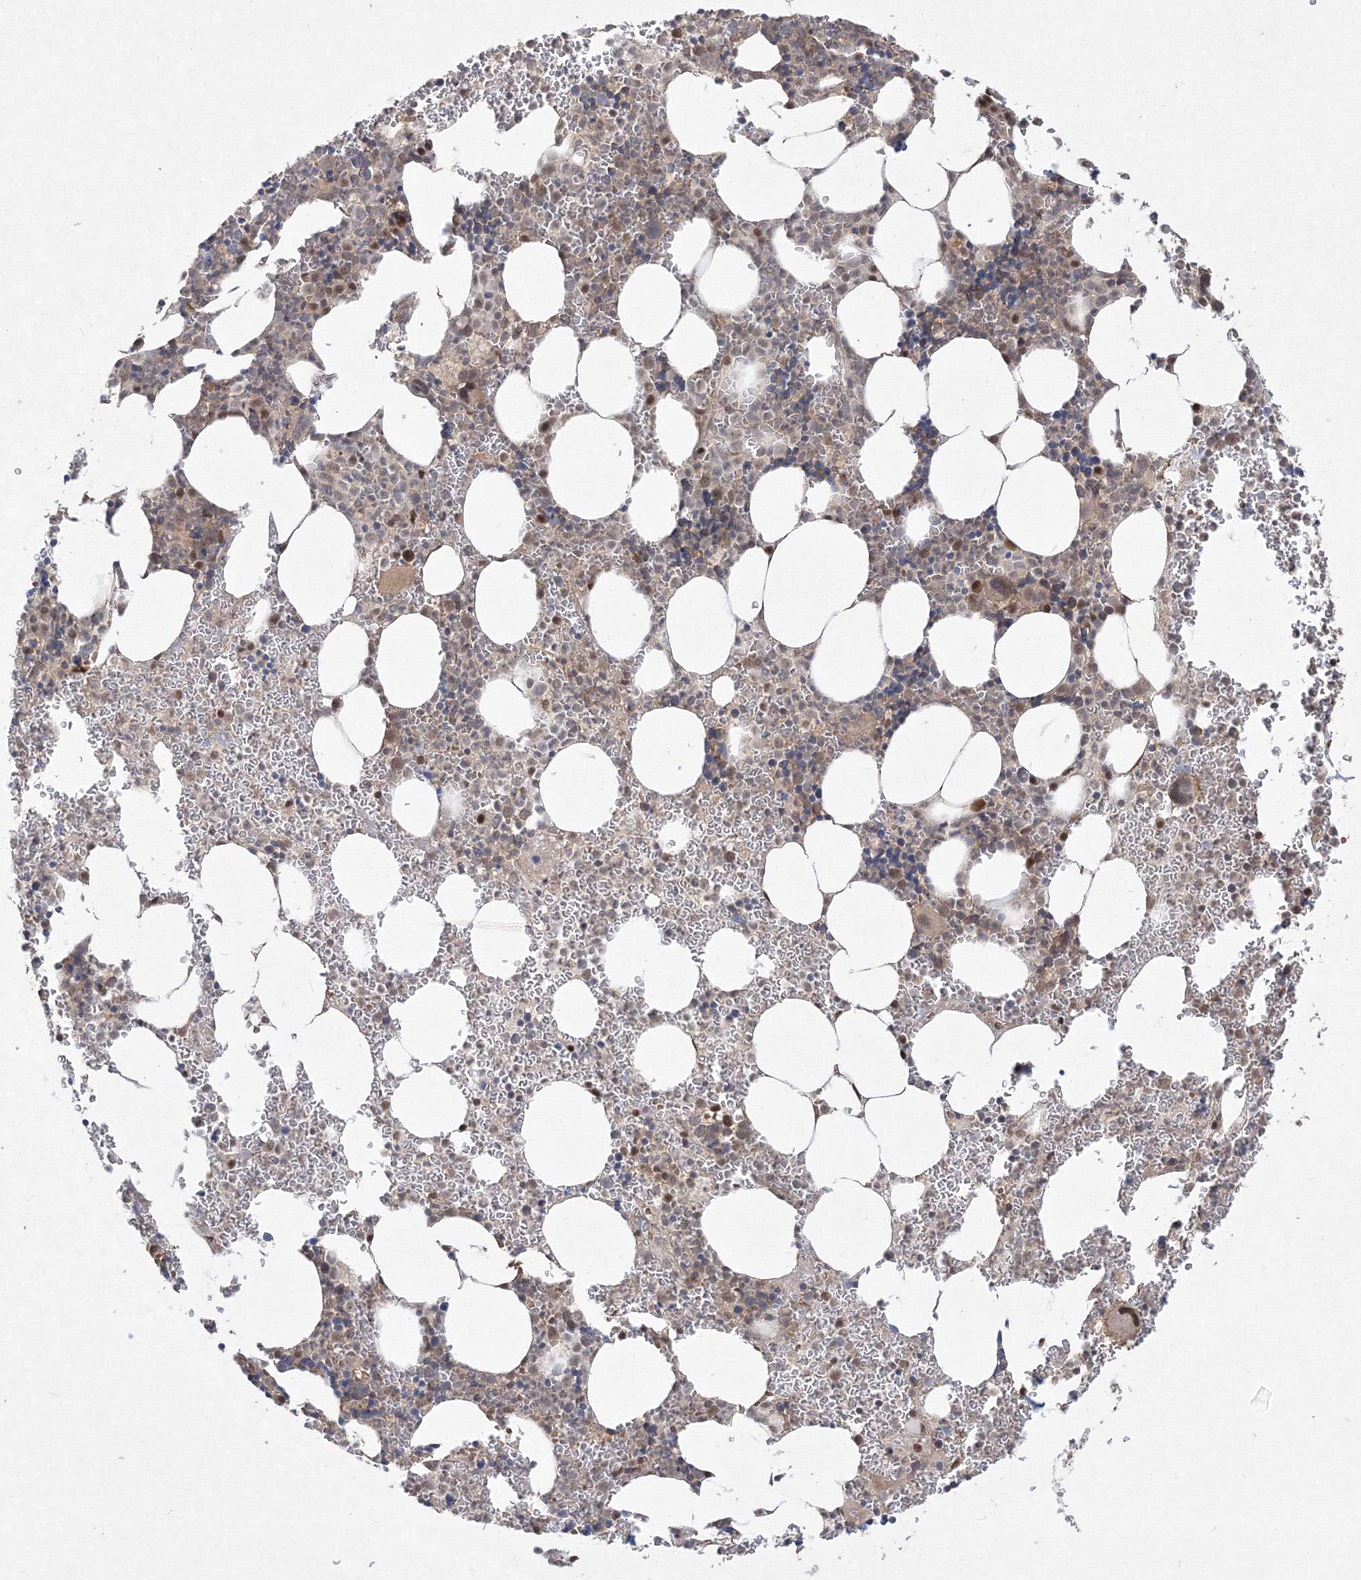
{"staining": {"intensity": "moderate", "quantity": "<25%", "location": "cytoplasmic/membranous,nuclear"}, "tissue": "bone marrow", "cell_type": "Hematopoietic cells", "image_type": "normal", "snomed": [{"axis": "morphology", "description": "Normal tissue, NOS"}, {"axis": "topography", "description": "Bone marrow"}], "caption": "About <25% of hematopoietic cells in benign human bone marrow show moderate cytoplasmic/membranous,nuclear protein staining as visualized by brown immunohistochemical staining.", "gene": "COPS4", "patient": {"sex": "female", "age": 78}}